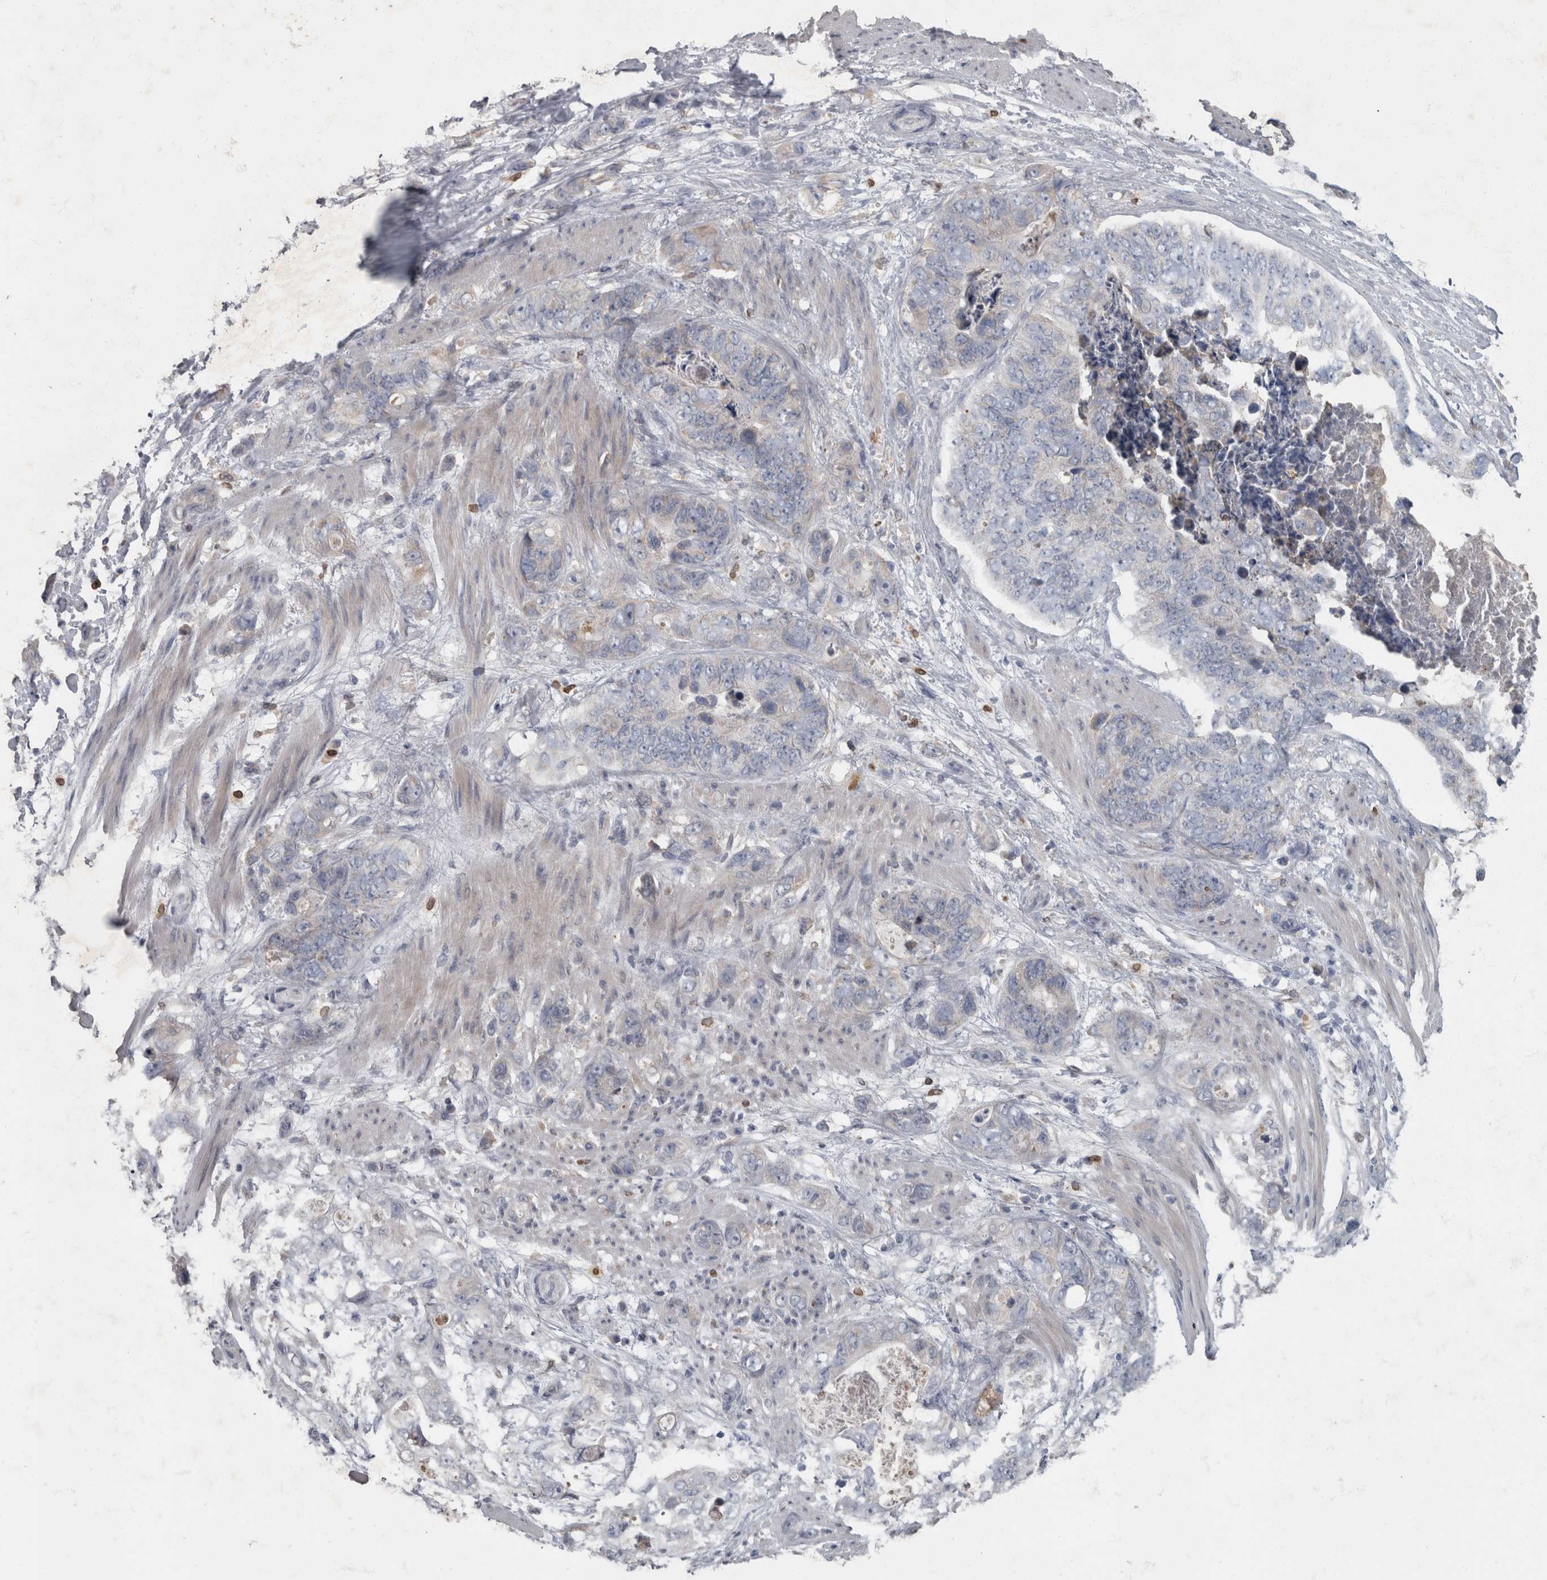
{"staining": {"intensity": "negative", "quantity": "none", "location": "none"}, "tissue": "stomach cancer", "cell_type": "Tumor cells", "image_type": "cancer", "snomed": [{"axis": "morphology", "description": "Normal tissue, NOS"}, {"axis": "morphology", "description": "Adenocarcinoma, NOS"}, {"axis": "topography", "description": "Stomach"}], "caption": "Tumor cells show no significant protein positivity in stomach cancer (adenocarcinoma).", "gene": "PPP1R3C", "patient": {"sex": "female", "age": 89}}